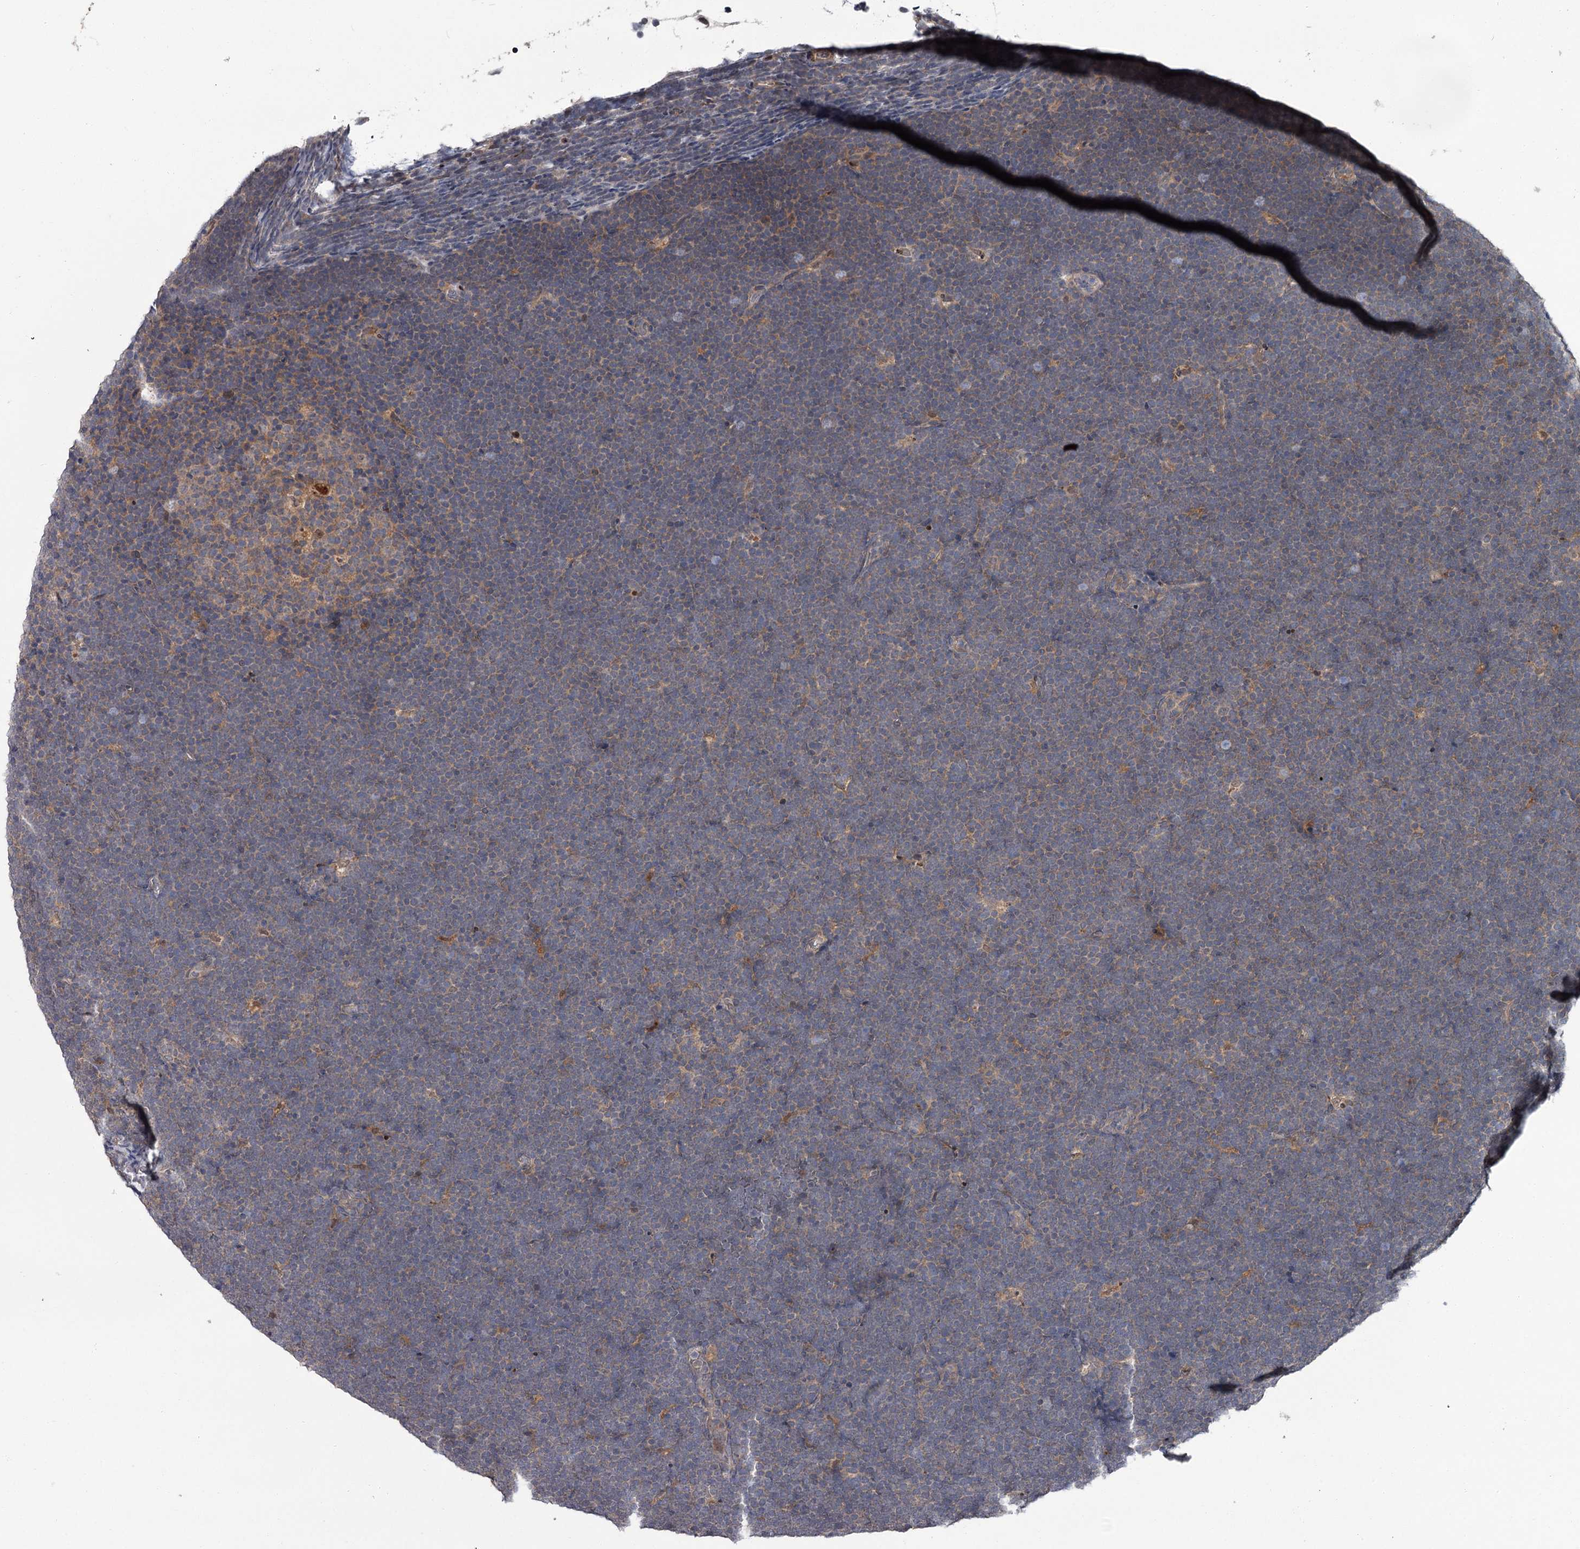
{"staining": {"intensity": "negative", "quantity": "none", "location": "none"}, "tissue": "lymphoma", "cell_type": "Tumor cells", "image_type": "cancer", "snomed": [{"axis": "morphology", "description": "Malignant lymphoma, non-Hodgkin's type, High grade"}, {"axis": "topography", "description": "Lymph node"}], "caption": "IHC image of neoplastic tissue: human lymphoma stained with DAB exhibits no significant protein staining in tumor cells.", "gene": "DAO", "patient": {"sex": "male", "age": 13}}